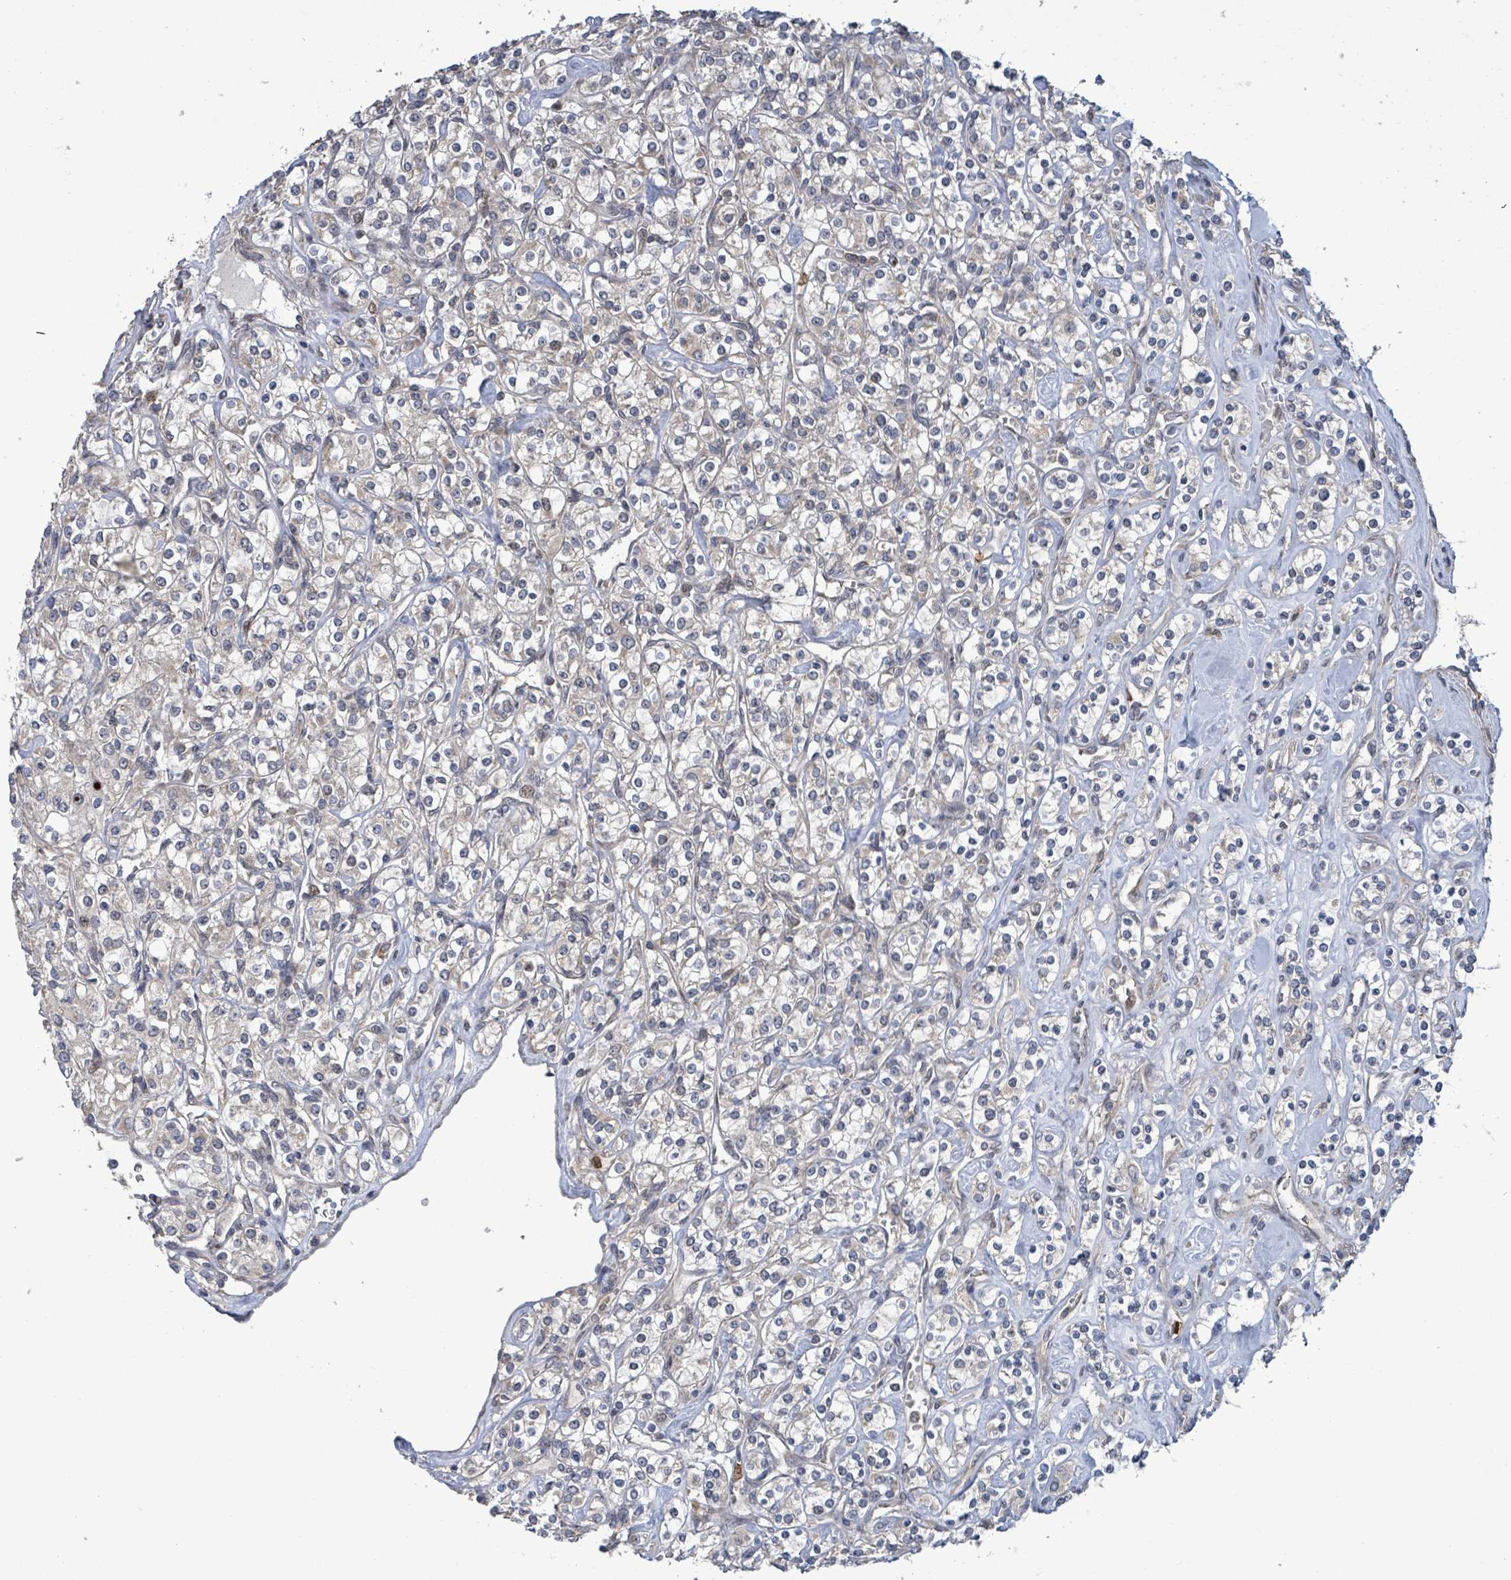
{"staining": {"intensity": "weak", "quantity": "<25%", "location": "cytoplasmic/membranous"}, "tissue": "renal cancer", "cell_type": "Tumor cells", "image_type": "cancer", "snomed": [{"axis": "morphology", "description": "Adenocarcinoma, NOS"}, {"axis": "topography", "description": "Kidney"}], "caption": "Immunohistochemistry (IHC) histopathology image of human renal cancer (adenocarcinoma) stained for a protein (brown), which demonstrates no expression in tumor cells.", "gene": "COQ6", "patient": {"sex": "male", "age": 77}}